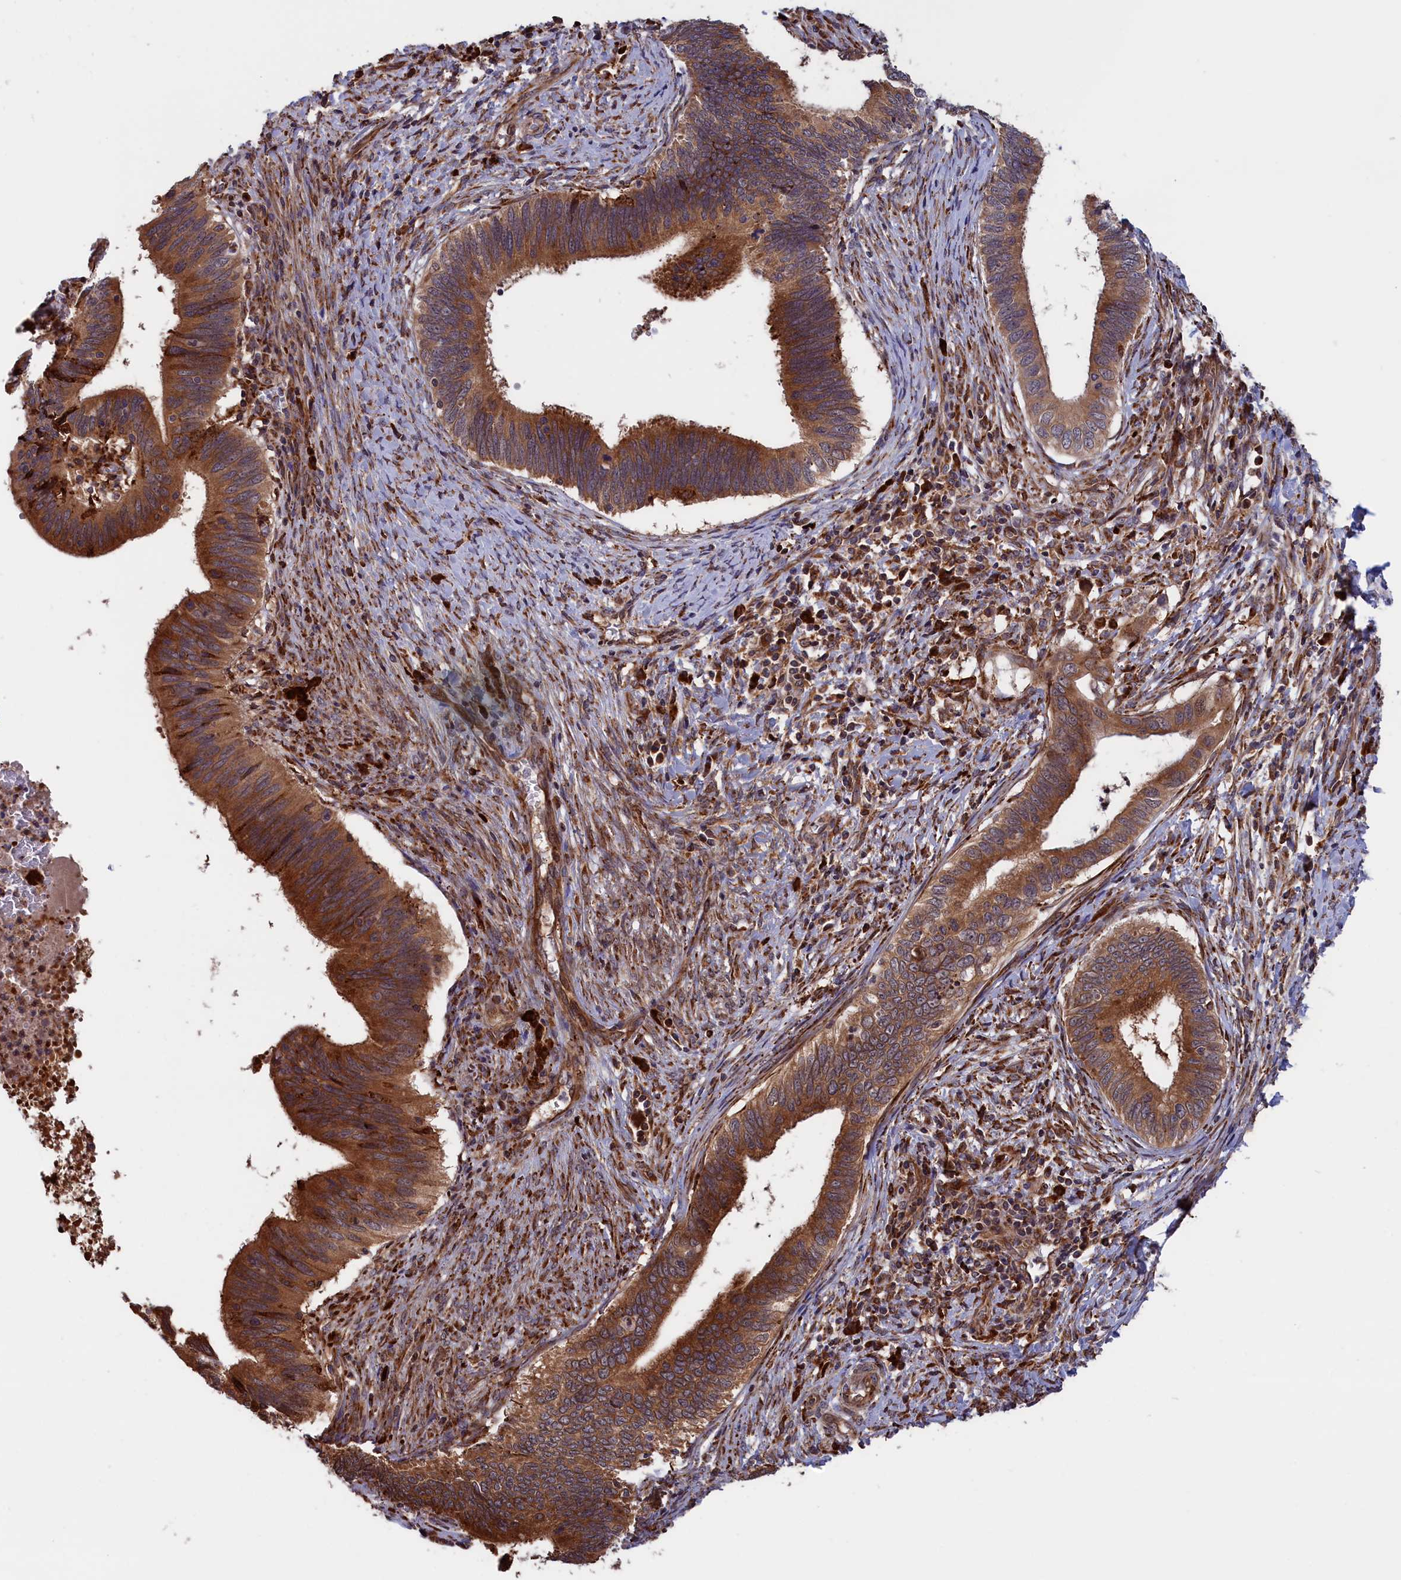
{"staining": {"intensity": "strong", "quantity": ">75%", "location": "cytoplasmic/membranous"}, "tissue": "cervical cancer", "cell_type": "Tumor cells", "image_type": "cancer", "snomed": [{"axis": "morphology", "description": "Adenocarcinoma, NOS"}, {"axis": "topography", "description": "Cervix"}], "caption": "About >75% of tumor cells in human cervical cancer (adenocarcinoma) reveal strong cytoplasmic/membranous protein expression as visualized by brown immunohistochemical staining.", "gene": "PLA2G4C", "patient": {"sex": "female", "age": 42}}